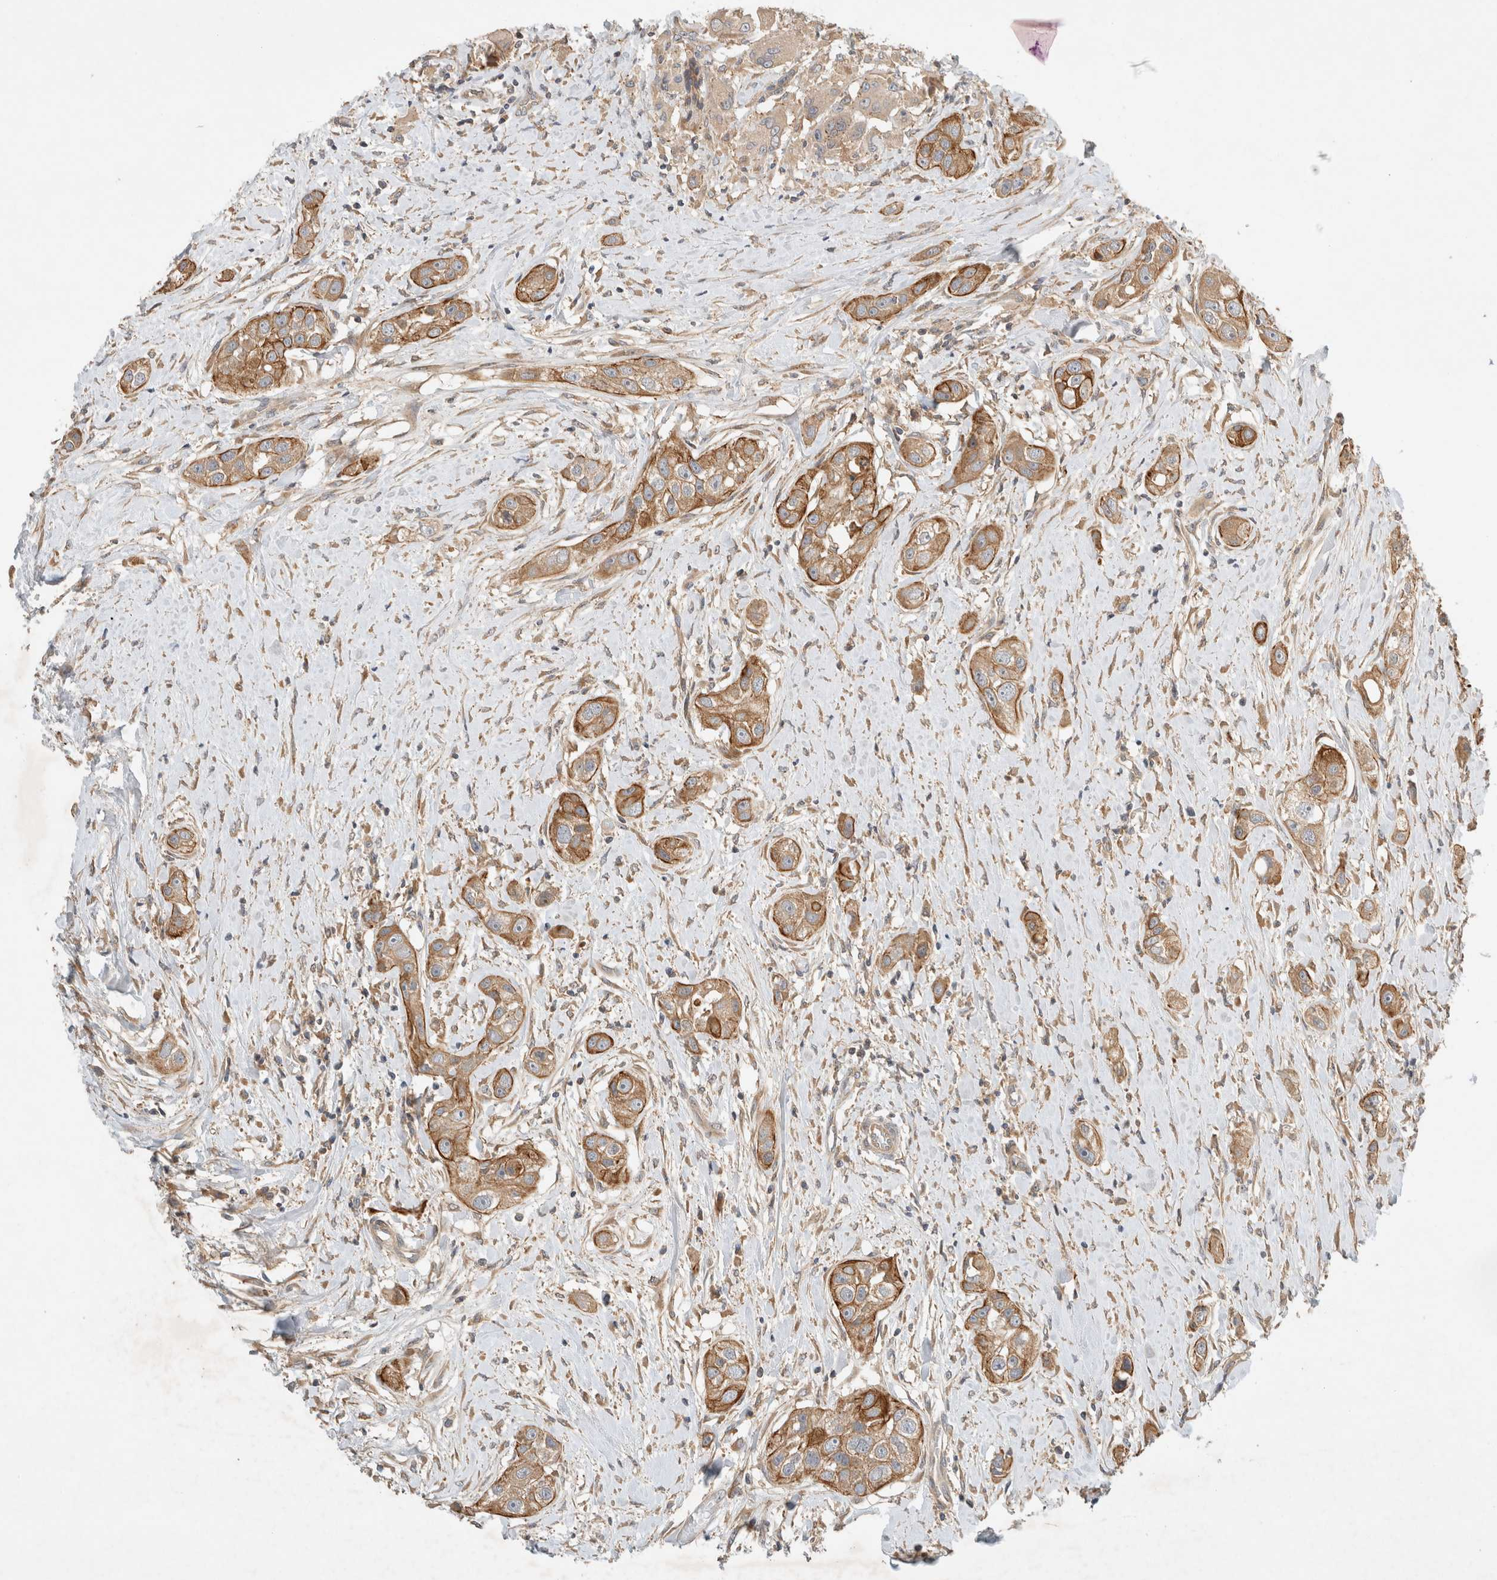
{"staining": {"intensity": "moderate", "quantity": ">75%", "location": "cytoplasmic/membranous"}, "tissue": "head and neck cancer", "cell_type": "Tumor cells", "image_type": "cancer", "snomed": [{"axis": "morphology", "description": "Normal tissue, NOS"}, {"axis": "morphology", "description": "Squamous cell carcinoma, NOS"}, {"axis": "topography", "description": "Skeletal muscle"}, {"axis": "topography", "description": "Head-Neck"}], "caption": "Human squamous cell carcinoma (head and neck) stained with a brown dye reveals moderate cytoplasmic/membranous positive staining in about >75% of tumor cells.", "gene": "ARMC9", "patient": {"sex": "male", "age": 51}}